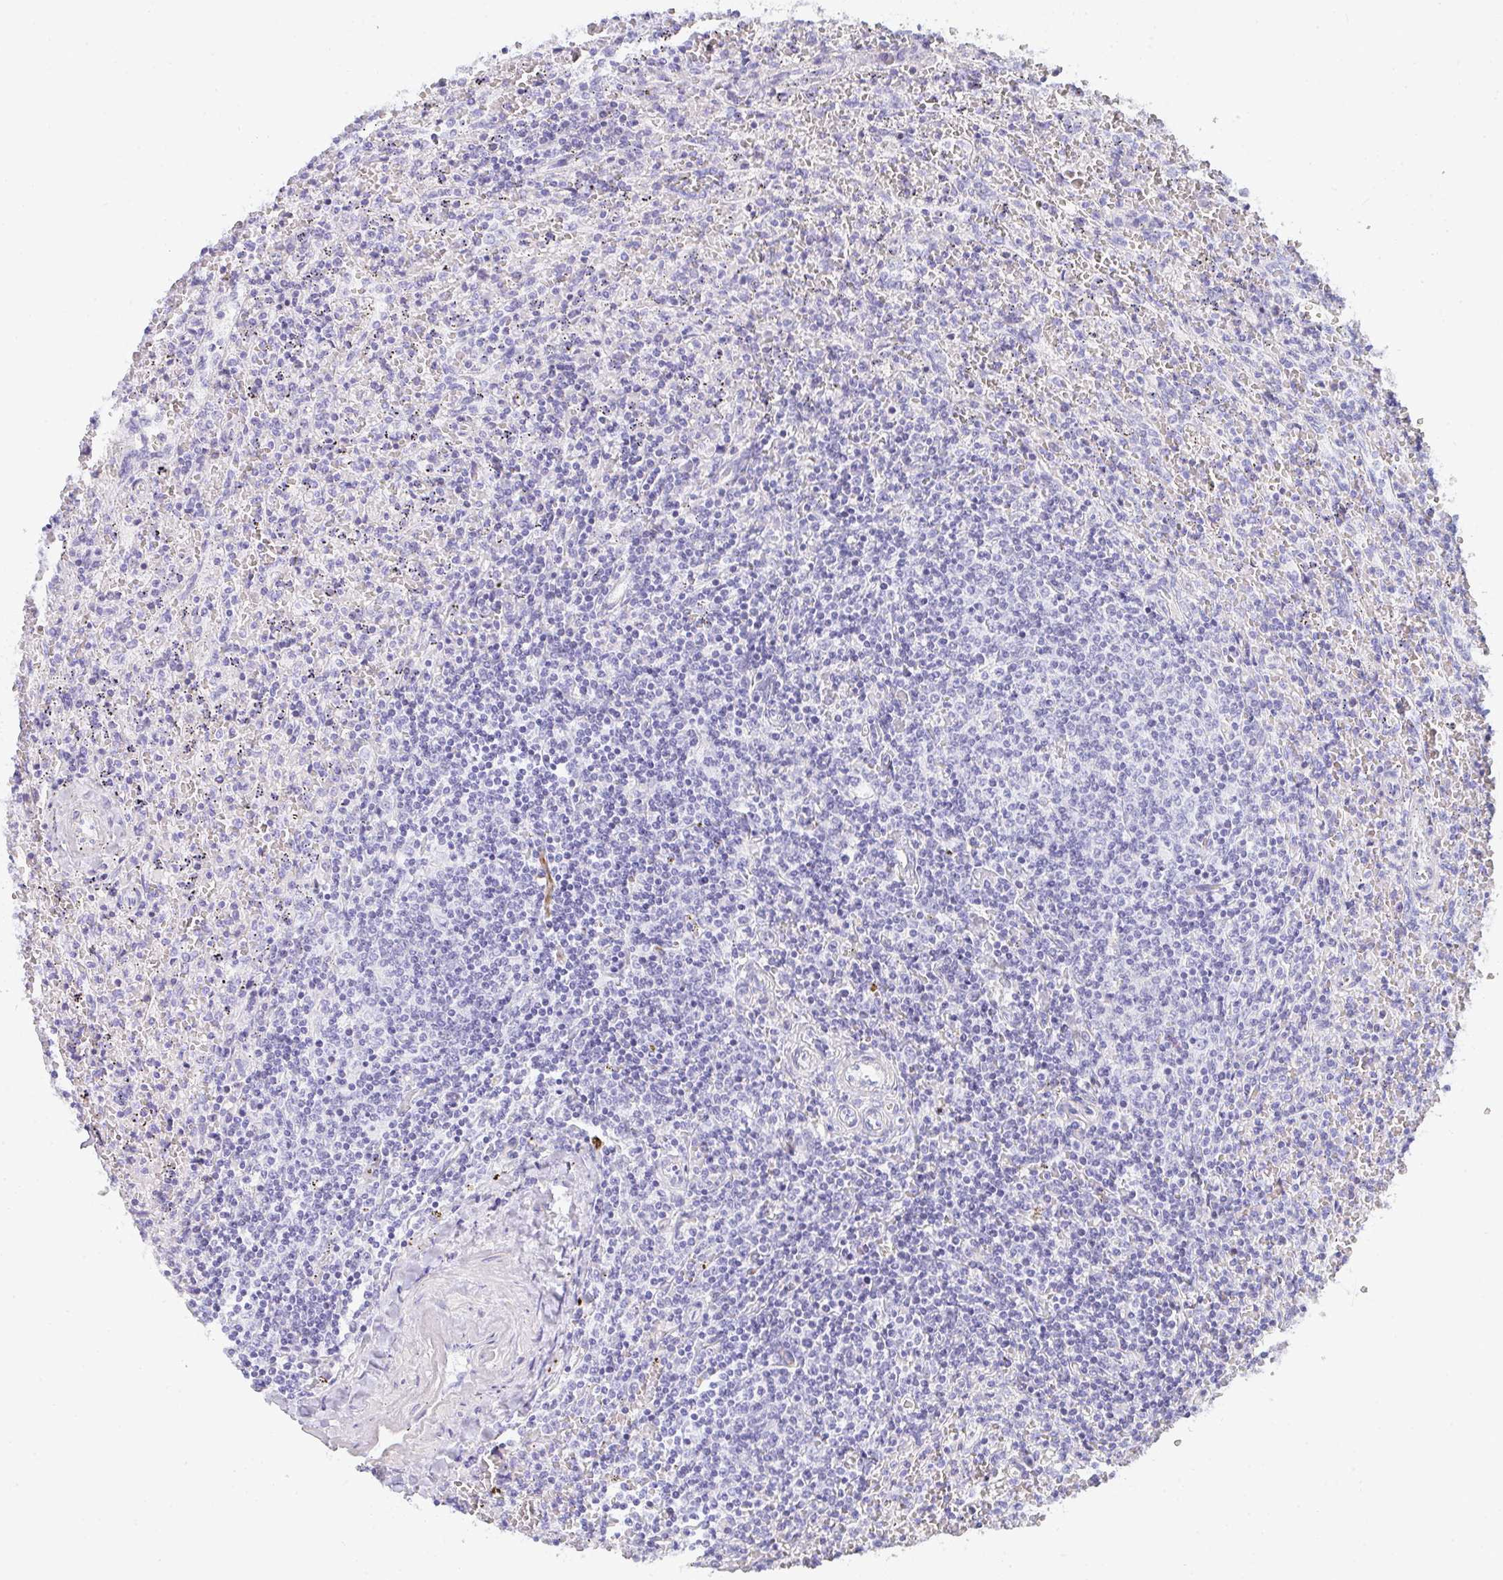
{"staining": {"intensity": "negative", "quantity": "none", "location": "none"}, "tissue": "lymphoma", "cell_type": "Tumor cells", "image_type": "cancer", "snomed": [{"axis": "morphology", "description": "Malignant lymphoma, non-Hodgkin's type, Low grade"}, {"axis": "topography", "description": "Spleen"}], "caption": "There is no significant expression in tumor cells of malignant lymphoma, non-Hodgkin's type (low-grade).", "gene": "PRND", "patient": {"sex": "female", "age": 64}}